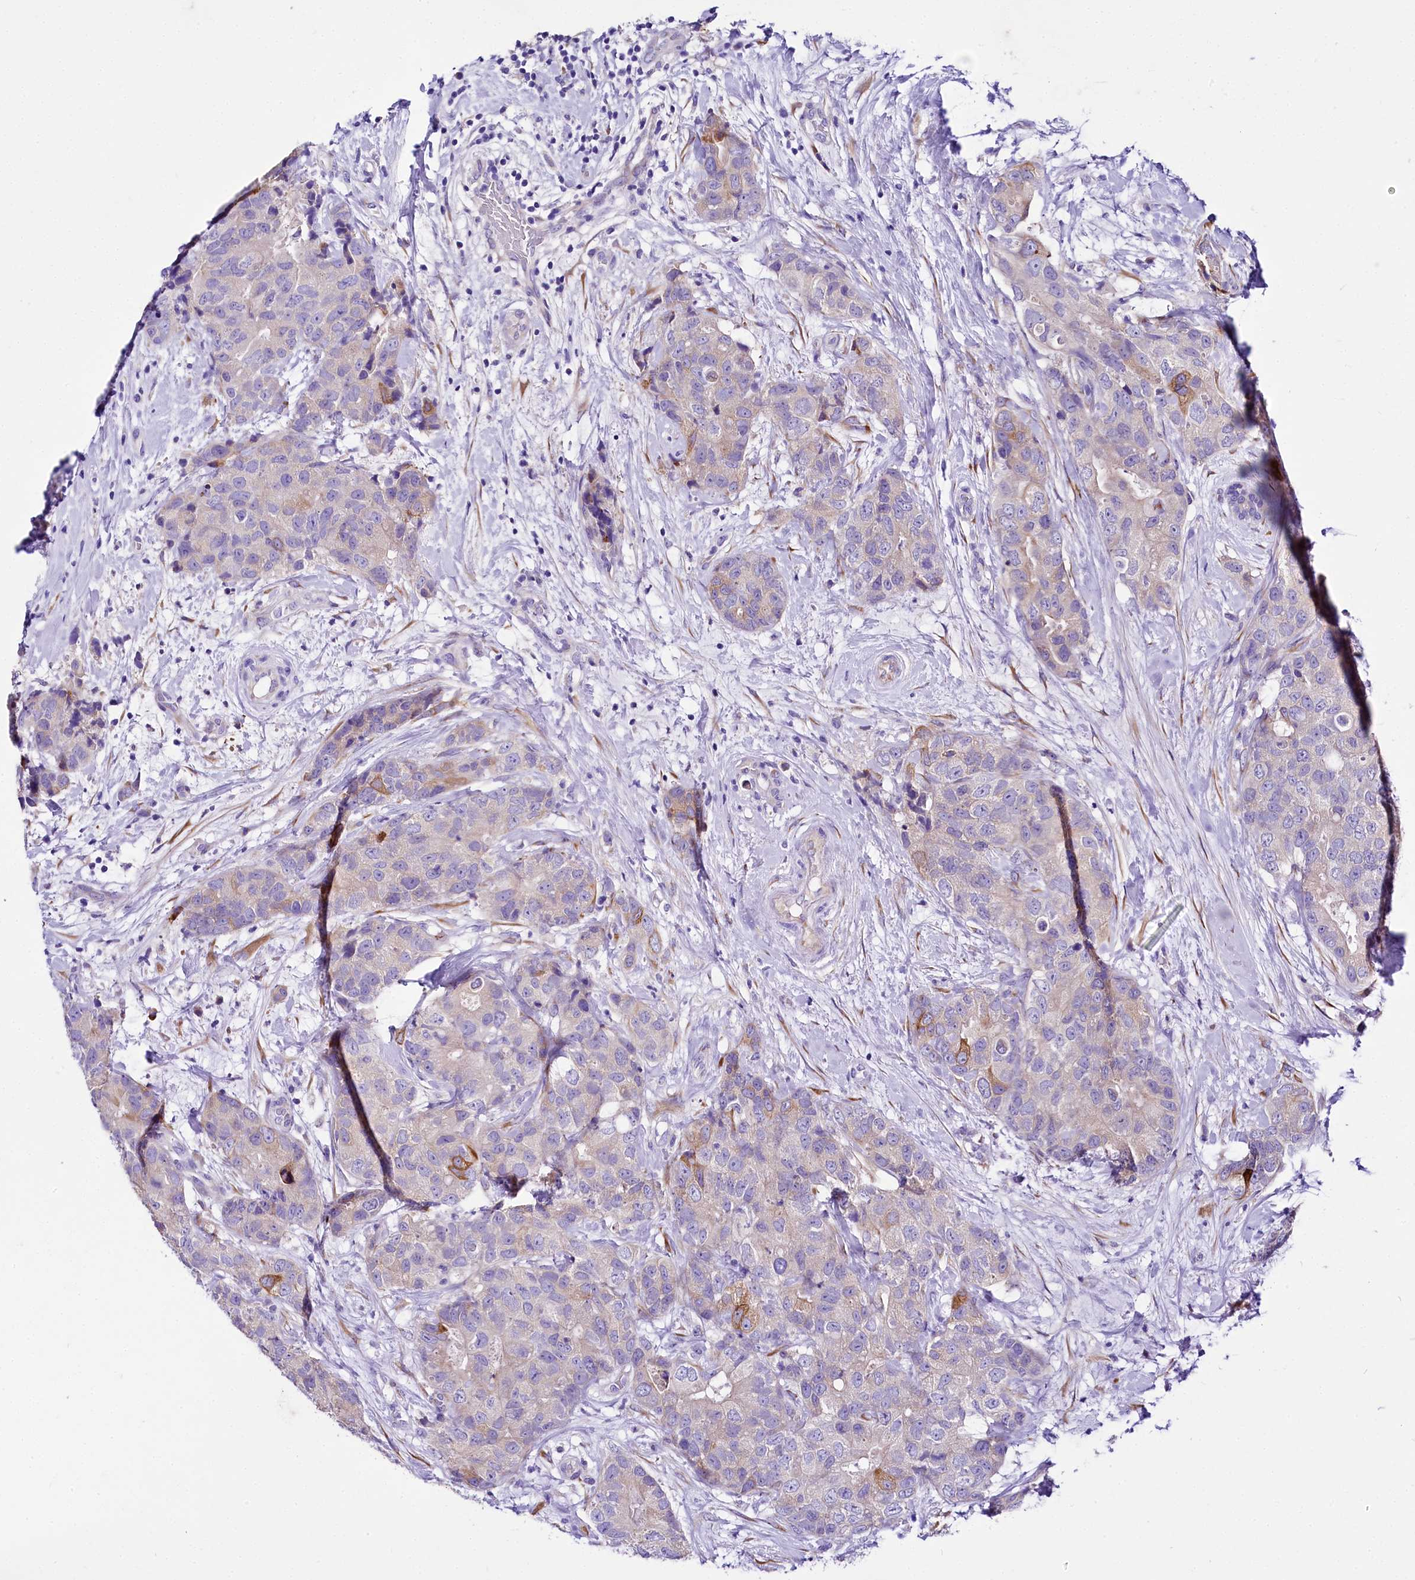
{"staining": {"intensity": "moderate", "quantity": "<25%", "location": "cytoplasmic/membranous"}, "tissue": "breast cancer", "cell_type": "Tumor cells", "image_type": "cancer", "snomed": [{"axis": "morphology", "description": "Duct carcinoma"}, {"axis": "topography", "description": "Breast"}], "caption": "A high-resolution photomicrograph shows IHC staining of breast infiltrating ductal carcinoma, which reveals moderate cytoplasmic/membranous expression in approximately <25% of tumor cells.", "gene": "A2ML1", "patient": {"sex": "female", "age": 62}}